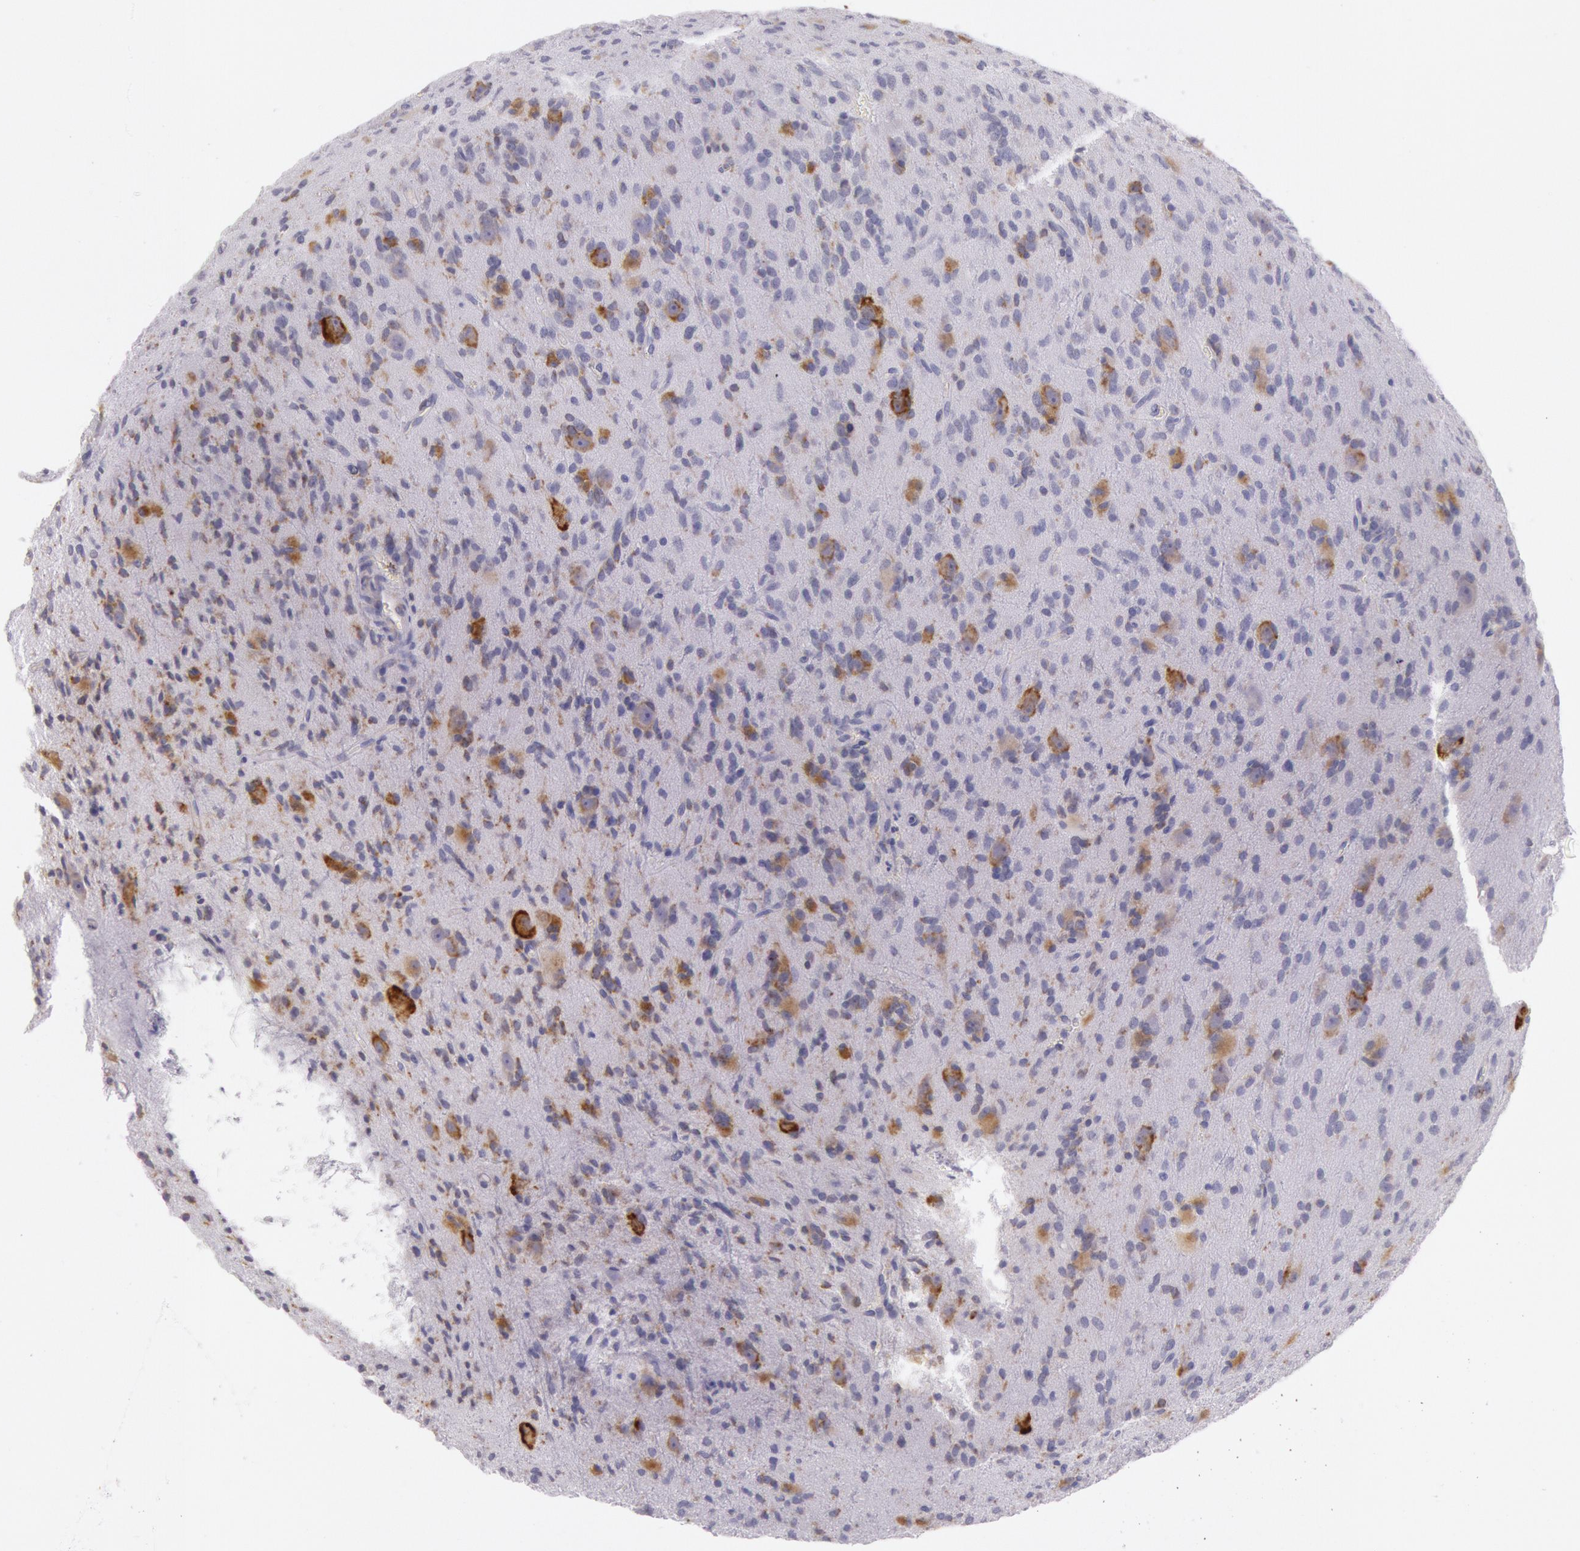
{"staining": {"intensity": "moderate", "quantity": "25%-75%", "location": "cytoplasmic/membranous"}, "tissue": "glioma", "cell_type": "Tumor cells", "image_type": "cancer", "snomed": [{"axis": "morphology", "description": "Glioma, malignant, Low grade"}, {"axis": "topography", "description": "Brain"}], "caption": "Immunohistochemical staining of human malignant low-grade glioma reveals moderate cytoplasmic/membranous protein positivity in approximately 25%-75% of tumor cells. The staining is performed using DAB brown chromogen to label protein expression. The nuclei are counter-stained blue using hematoxylin.", "gene": "CIDEB", "patient": {"sex": "female", "age": 15}}